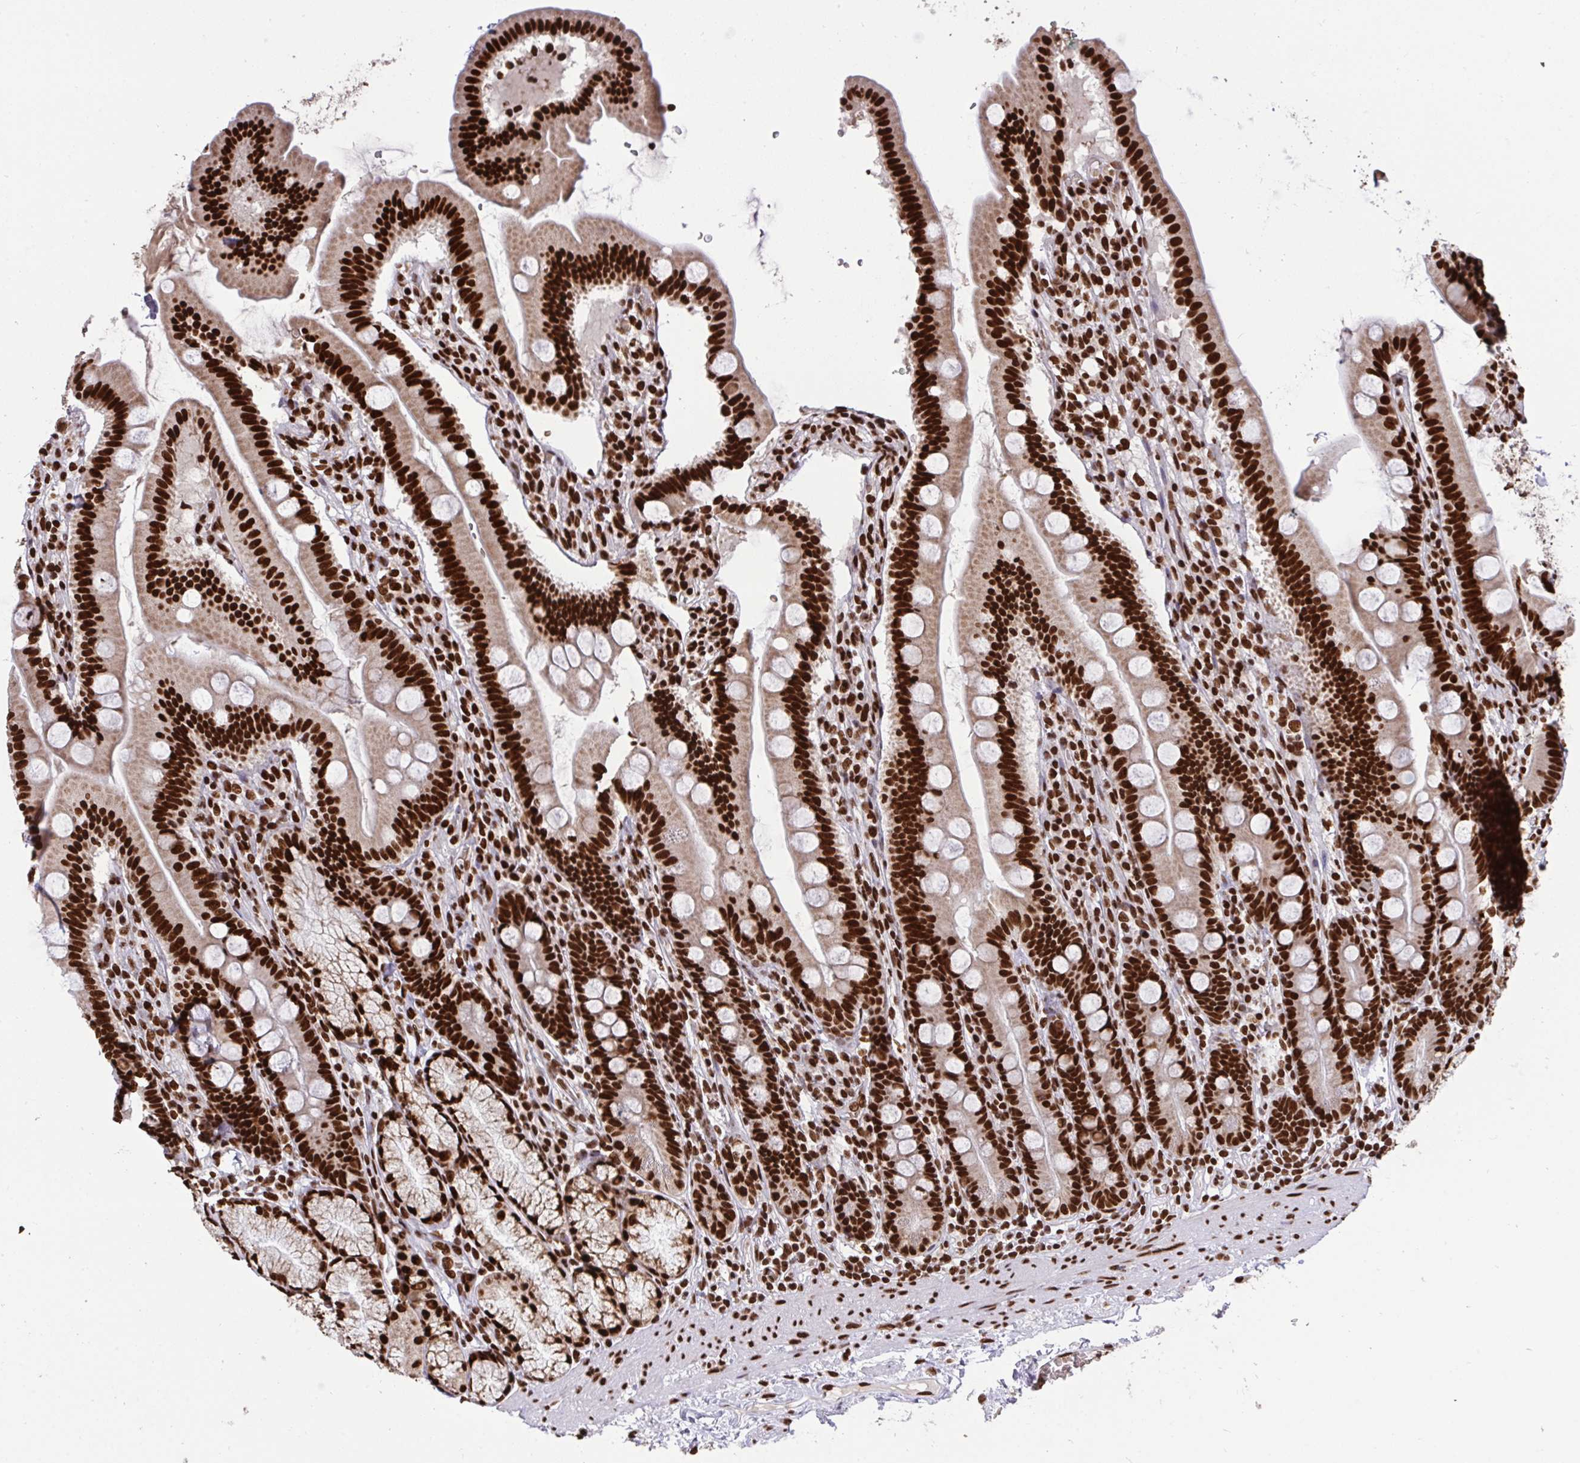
{"staining": {"intensity": "strong", "quantity": ">75%", "location": "nuclear"}, "tissue": "duodenum", "cell_type": "Glandular cells", "image_type": "normal", "snomed": [{"axis": "morphology", "description": "Normal tissue, NOS"}, {"axis": "topography", "description": "Duodenum"}], "caption": "Duodenum stained for a protein (brown) exhibits strong nuclear positive positivity in approximately >75% of glandular cells.", "gene": "ENSG00000268083", "patient": {"sex": "female", "age": 67}}